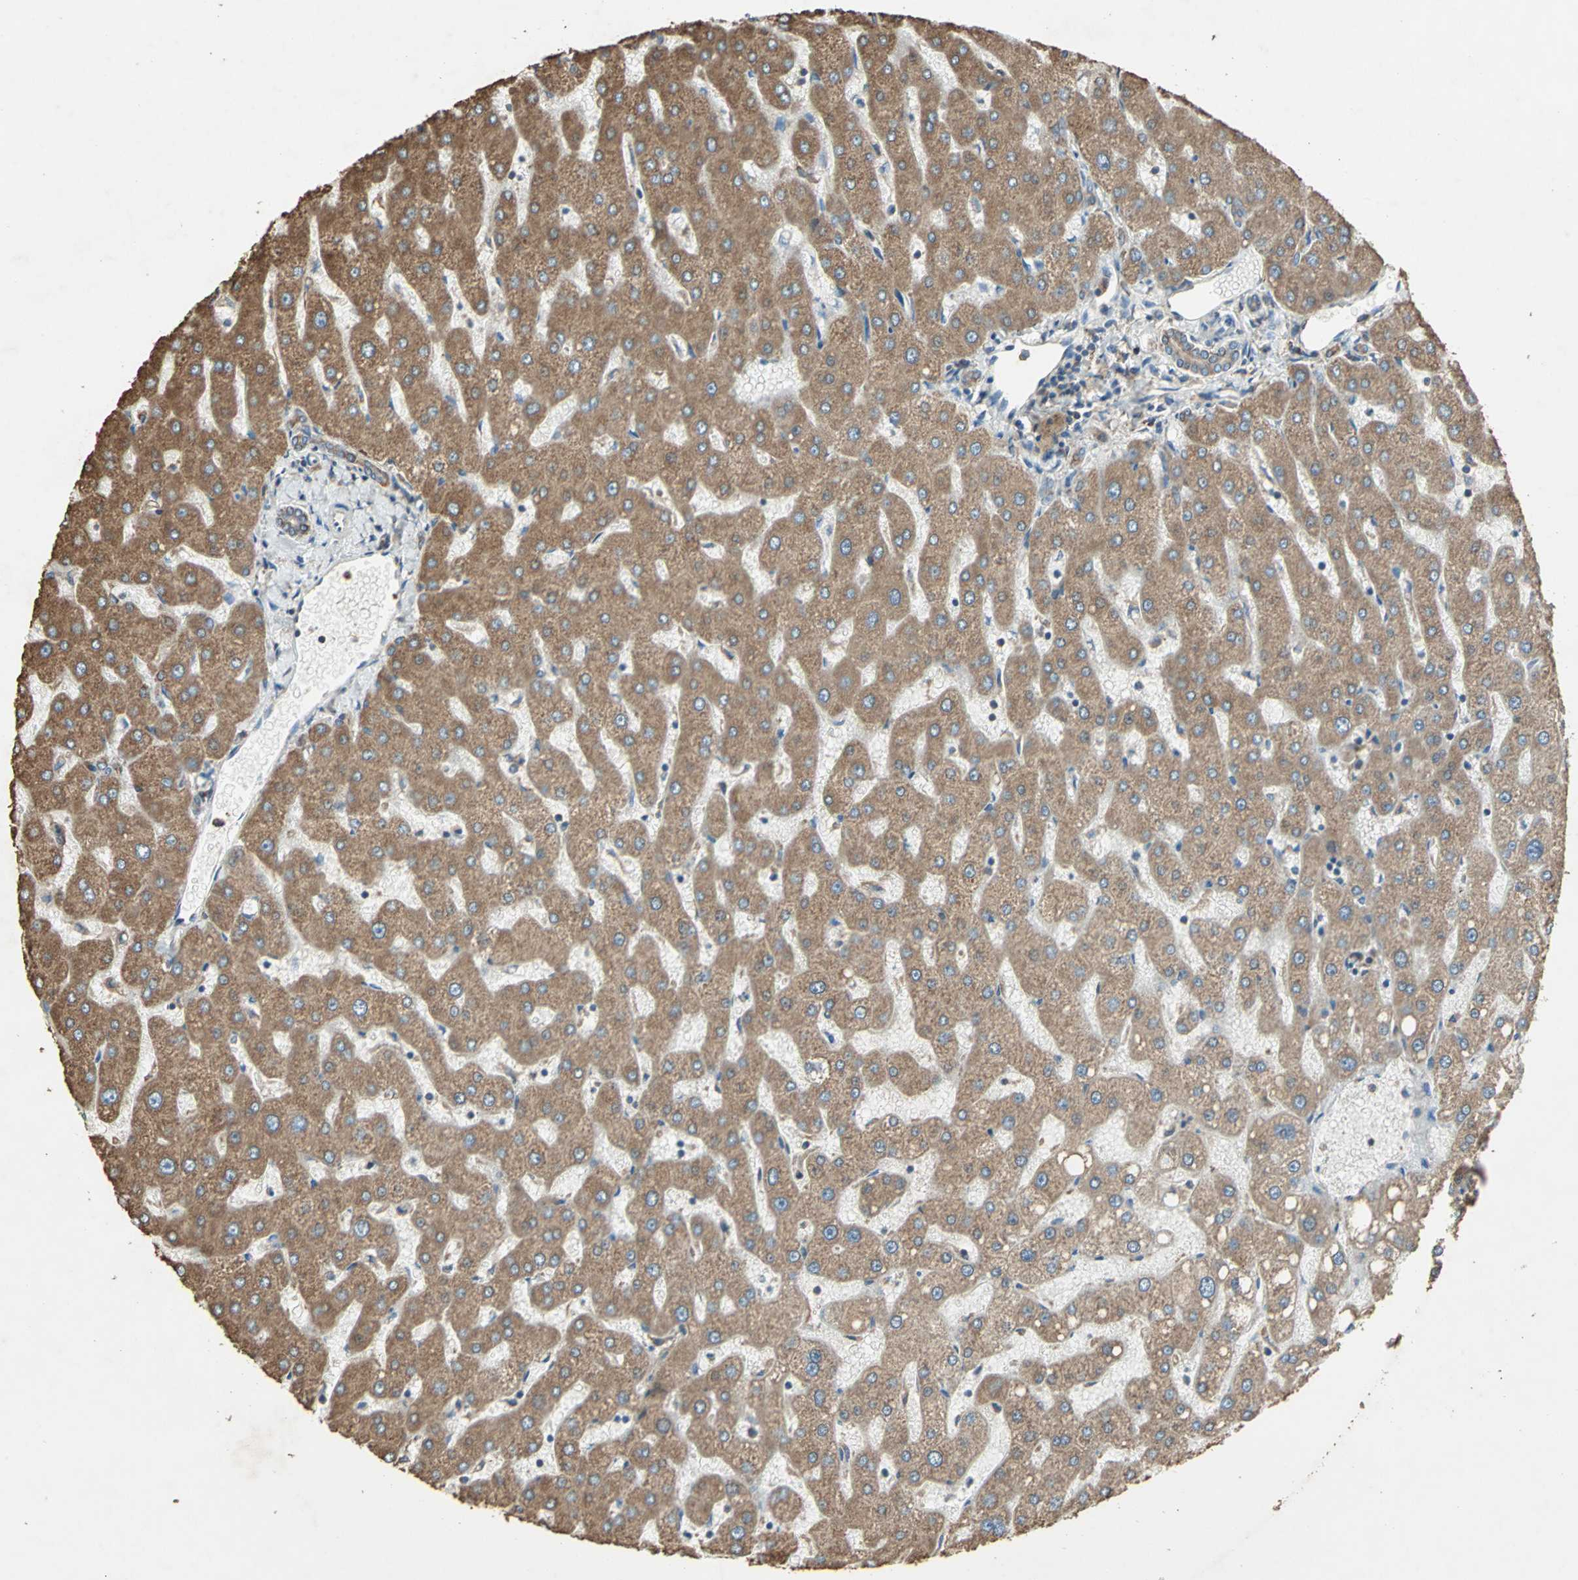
{"staining": {"intensity": "moderate", "quantity": ">75%", "location": "cytoplasmic/membranous"}, "tissue": "liver", "cell_type": "Cholangiocytes", "image_type": "normal", "snomed": [{"axis": "morphology", "description": "Normal tissue, NOS"}, {"axis": "topography", "description": "Liver"}], "caption": "This histopathology image shows unremarkable liver stained with immunohistochemistry (IHC) to label a protein in brown. The cytoplasmic/membranous of cholangiocytes show moderate positivity for the protein. Nuclei are counter-stained blue.", "gene": "GPANK1", "patient": {"sex": "male", "age": 67}}